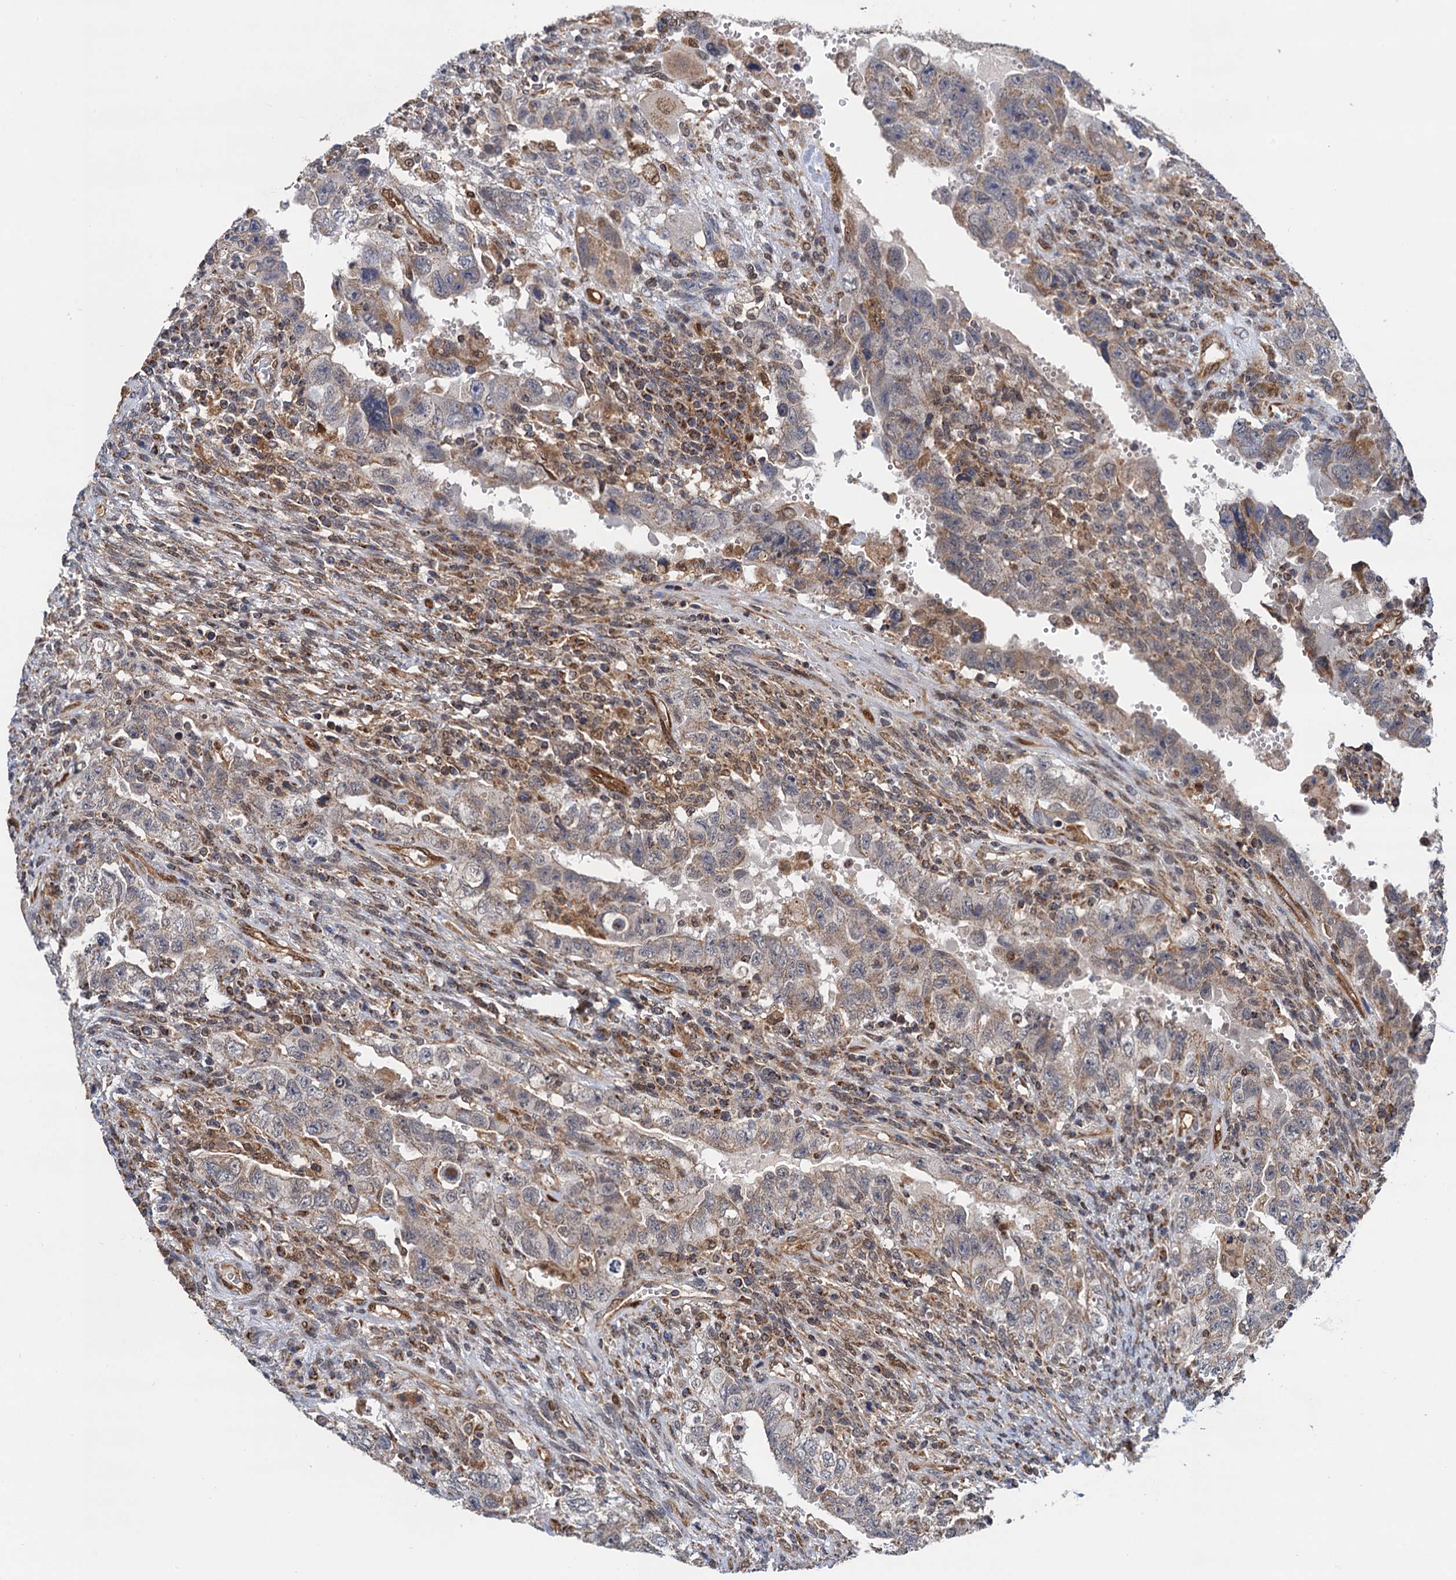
{"staining": {"intensity": "moderate", "quantity": "<25%", "location": "cytoplasmic/membranous"}, "tissue": "testis cancer", "cell_type": "Tumor cells", "image_type": "cancer", "snomed": [{"axis": "morphology", "description": "Carcinoma, Embryonal, NOS"}, {"axis": "topography", "description": "Testis"}], "caption": "Immunohistochemistry (IHC) staining of testis cancer, which displays low levels of moderate cytoplasmic/membranous positivity in about <25% of tumor cells indicating moderate cytoplasmic/membranous protein positivity. The staining was performed using DAB (3,3'-diaminobenzidine) (brown) for protein detection and nuclei were counterstained in hematoxylin (blue).", "gene": "CMPK2", "patient": {"sex": "male", "age": 26}}